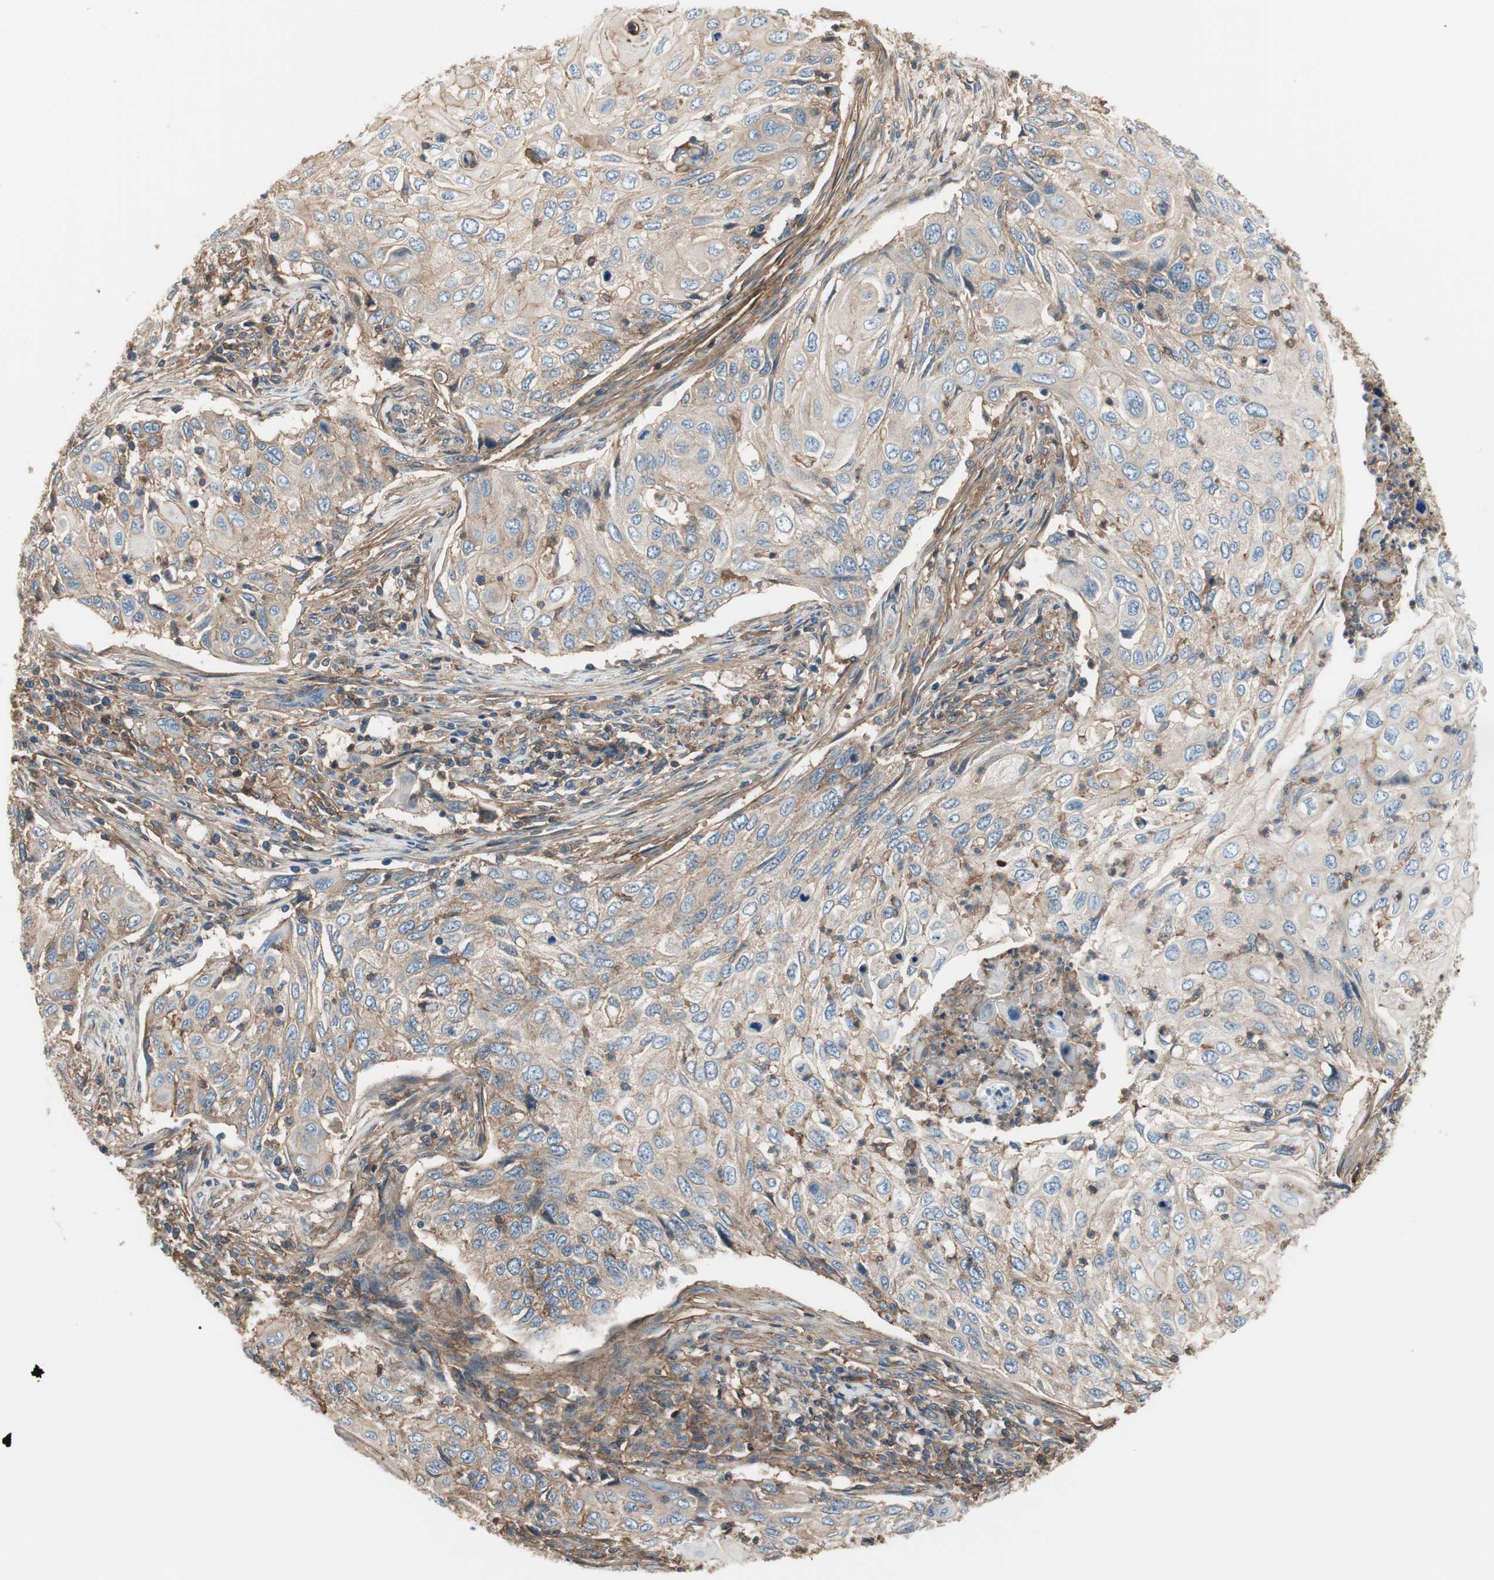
{"staining": {"intensity": "weak", "quantity": ">75%", "location": "cytoplasmic/membranous"}, "tissue": "cervical cancer", "cell_type": "Tumor cells", "image_type": "cancer", "snomed": [{"axis": "morphology", "description": "Squamous cell carcinoma, NOS"}, {"axis": "topography", "description": "Cervix"}], "caption": "High-magnification brightfield microscopy of cervical squamous cell carcinoma stained with DAB (brown) and counterstained with hematoxylin (blue). tumor cells exhibit weak cytoplasmic/membranous staining is identified in about>75% of cells.", "gene": "IL1RL1", "patient": {"sex": "female", "age": 70}}